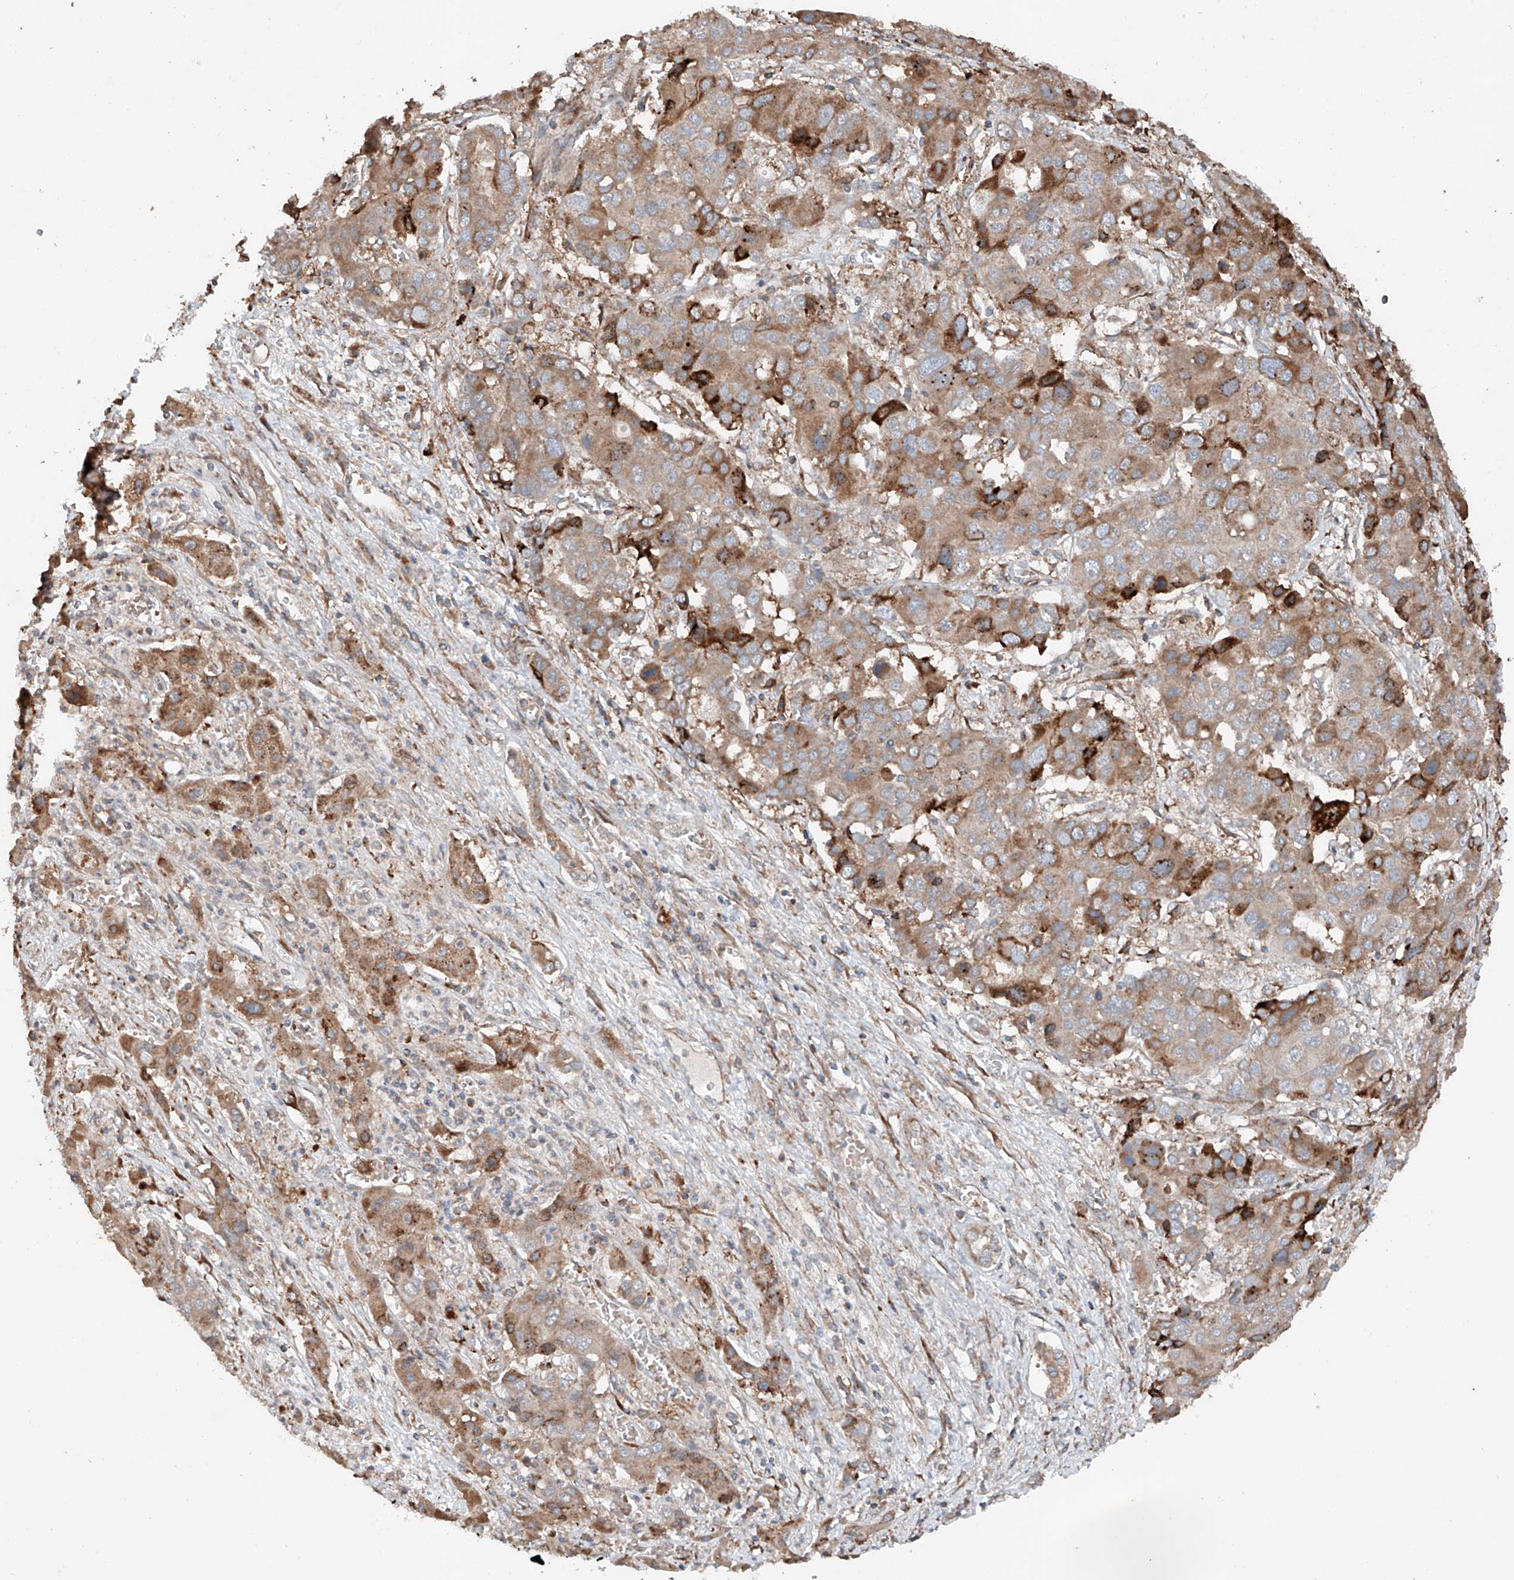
{"staining": {"intensity": "moderate", "quantity": ">75%", "location": "cytoplasmic/membranous"}, "tissue": "liver cancer", "cell_type": "Tumor cells", "image_type": "cancer", "snomed": [{"axis": "morphology", "description": "Cholangiocarcinoma"}, {"axis": "topography", "description": "Liver"}], "caption": "Liver cancer (cholangiocarcinoma) stained for a protein reveals moderate cytoplasmic/membranous positivity in tumor cells.", "gene": "AP4B1", "patient": {"sex": "male", "age": 67}}